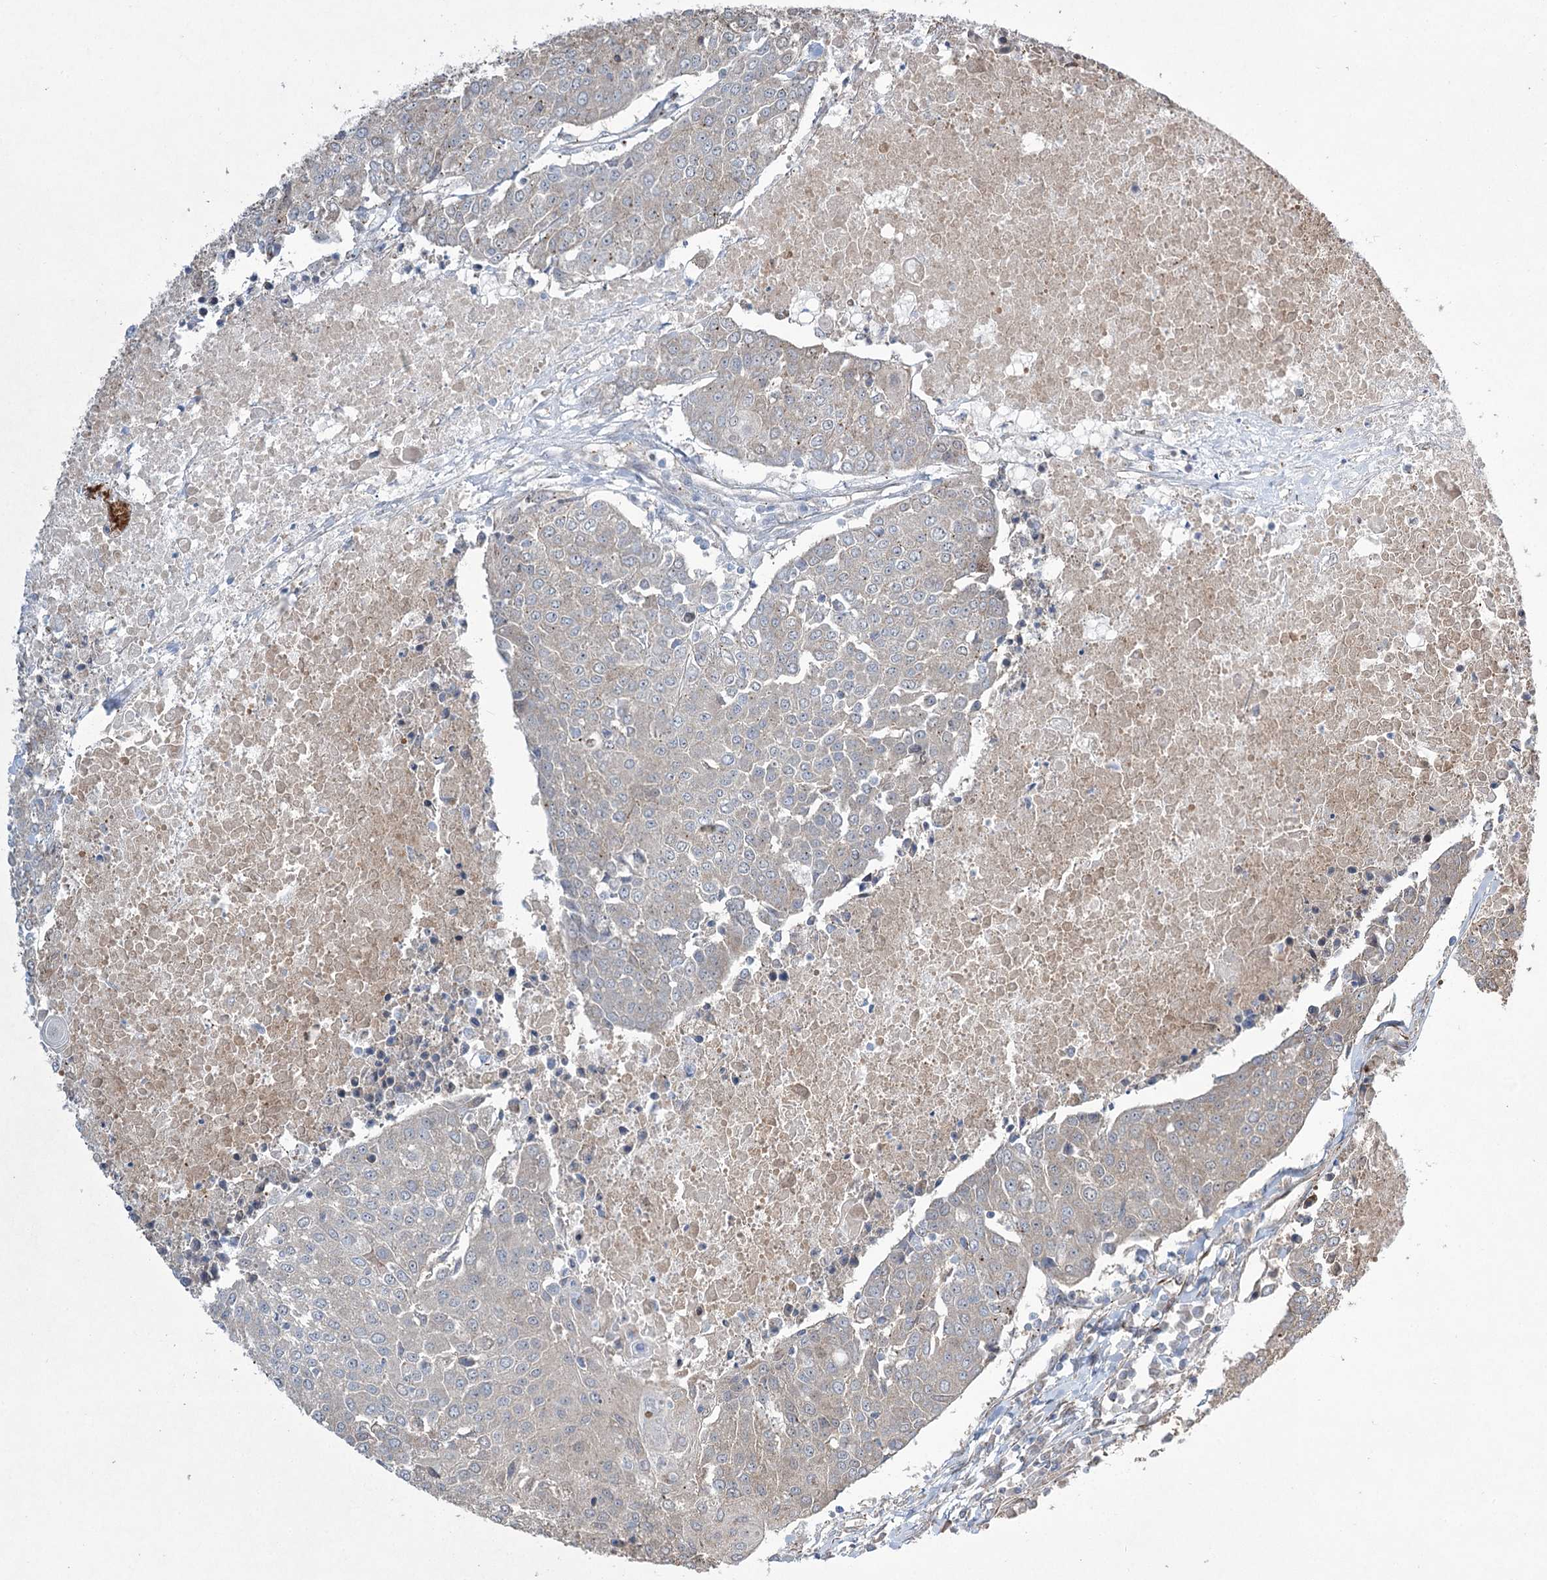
{"staining": {"intensity": "negative", "quantity": "none", "location": "none"}, "tissue": "urothelial cancer", "cell_type": "Tumor cells", "image_type": "cancer", "snomed": [{"axis": "morphology", "description": "Urothelial carcinoma, High grade"}, {"axis": "topography", "description": "Urinary bladder"}], "caption": "High power microscopy histopathology image of an immunohistochemistry image of urothelial cancer, revealing no significant positivity in tumor cells.", "gene": "SERINC5", "patient": {"sex": "female", "age": 85}}